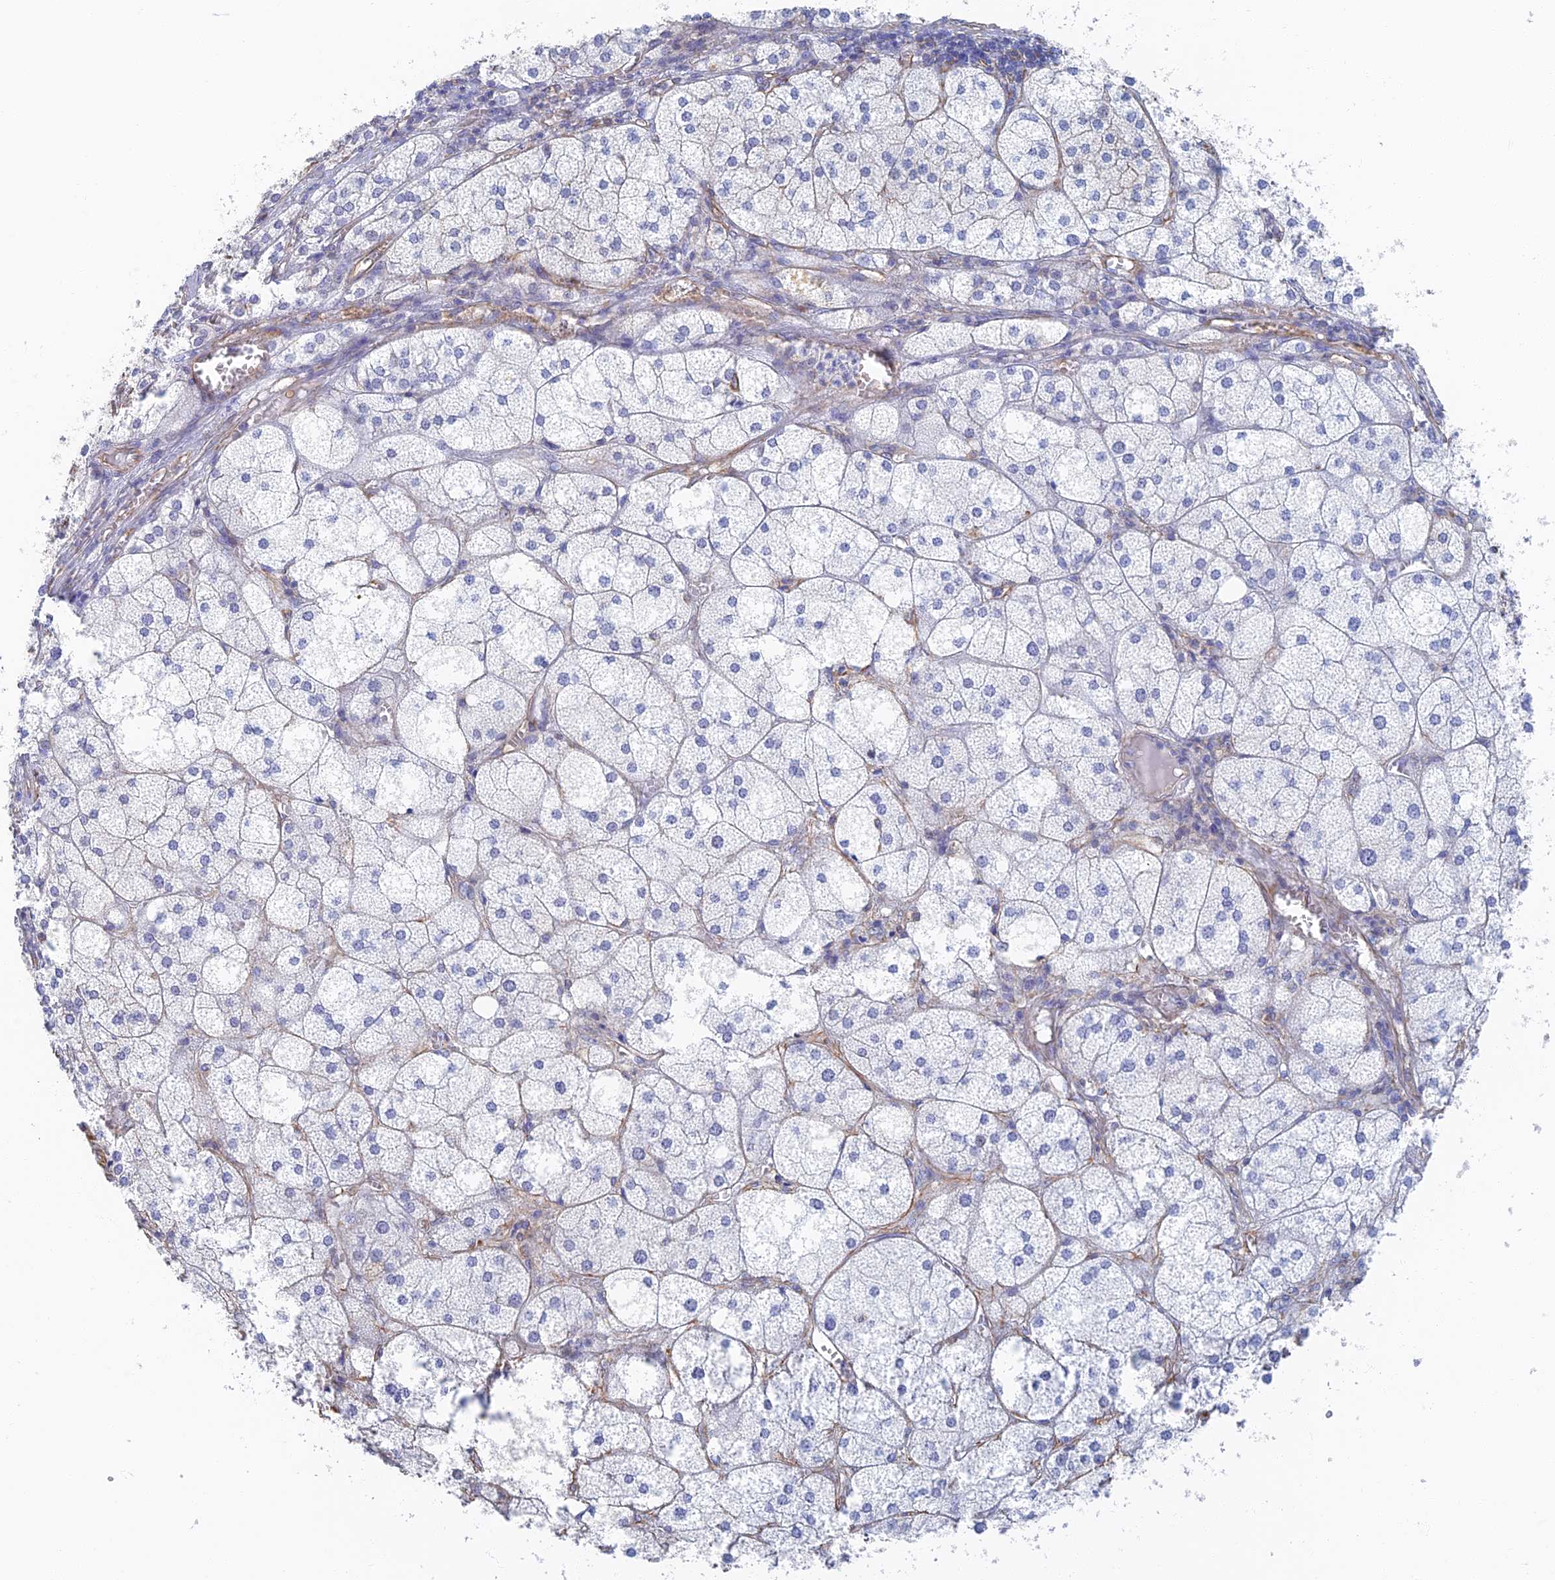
{"staining": {"intensity": "moderate", "quantity": "<25%", "location": "cytoplasmic/membranous"}, "tissue": "adrenal gland", "cell_type": "Glandular cells", "image_type": "normal", "snomed": [{"axis": "morphology", "description": "Normal tissue, NOS"}, {"axis": "topography", "description": "Adrenal gland"}], "caption": "An immunohistochemistry (IHC) histopathology image of normal tissue is shown. Protein staining in brown shows moderate cytoplasmic/membranous positivity in adrenal gland within glandular cells.", "gene": "RMC1", "patient": {"sex": "female", "age": 61}}